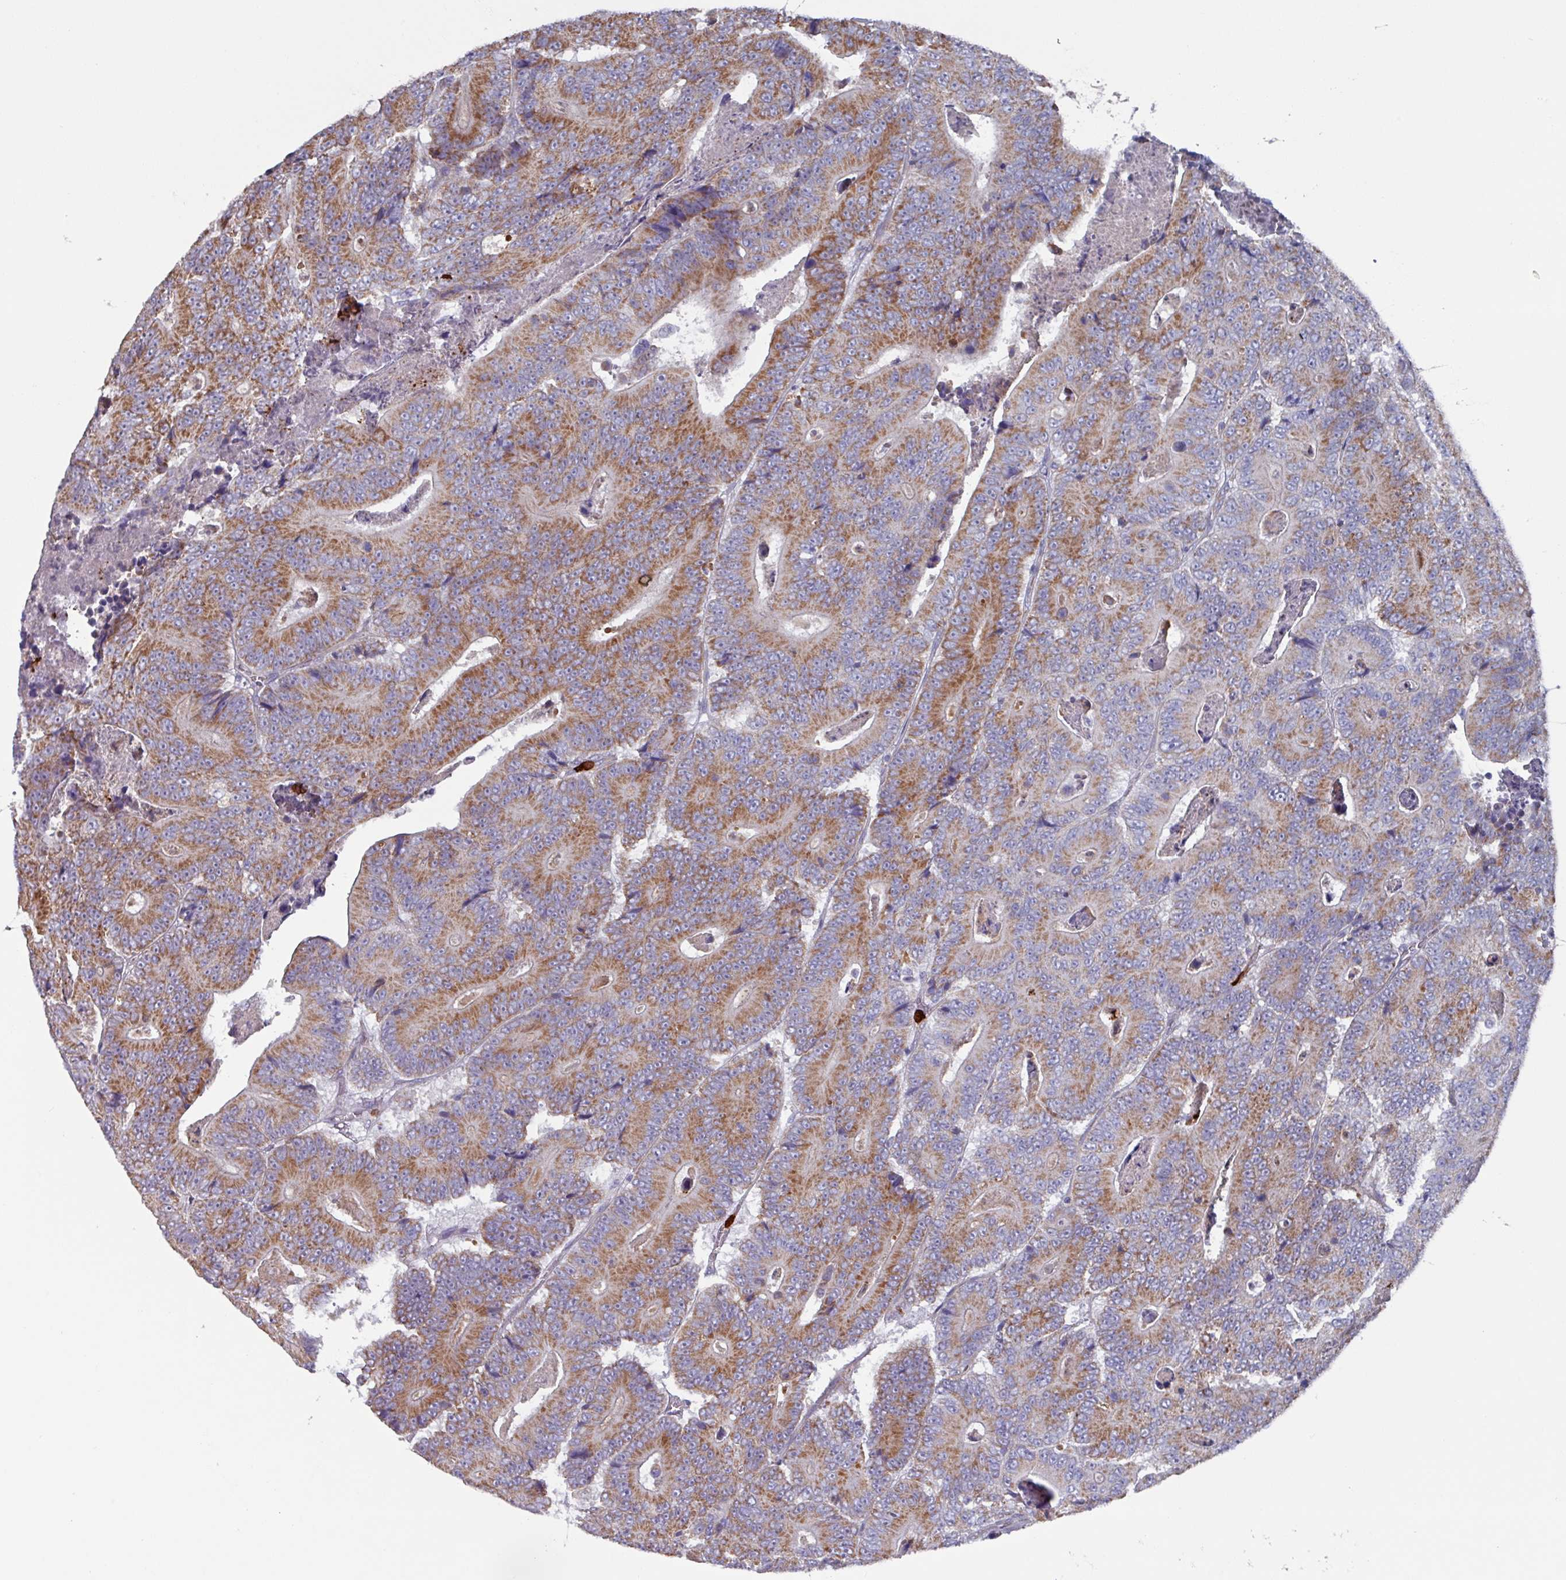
{"staining": {"intensity": "moderate", "quantity": ">75%", "location": "cytoplasmic/membranous"}, "tissue": "colorectal cancer", "cell_type": "Tumor cells", "image_type": "cancer", "snomed": [{"axis": "morphology", "description": "Adenocarcinoma, NOS"}, {"axis": "topography", "description": "Colon"}], "caption": "The image exhibits immunohistochemical staining of adenocarcinoma (colorectal). There is moderate cytoplasmic/membranous expression is appreciated in about >75% of tumor cells.", "gene": "UQCC2", "patient": {"sex": "male", "age": 83}}